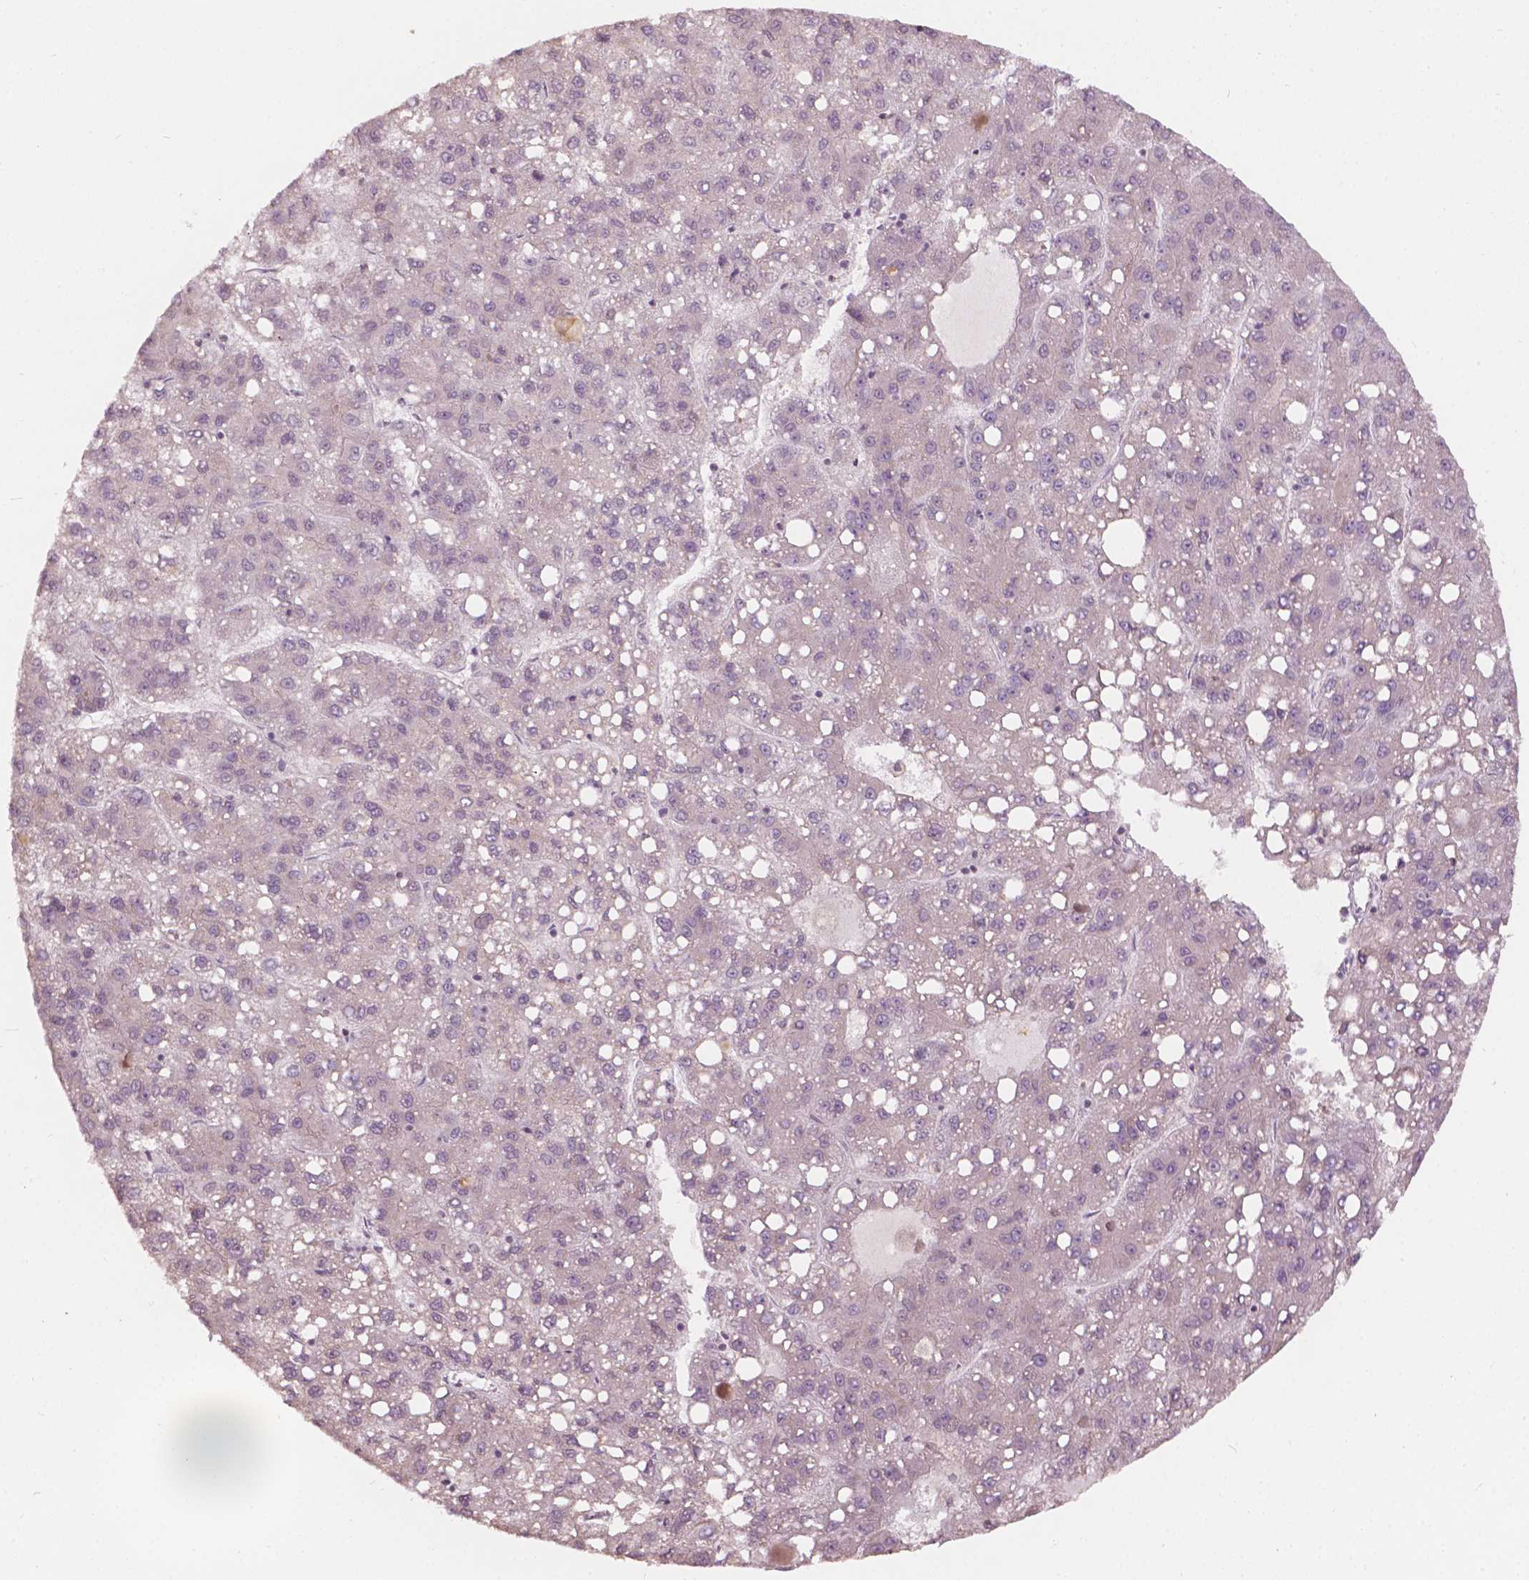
{"staining": {"intensity": "negative", "quantity": "none", "location": "none"}, "tissue": "liver cancer", "cell_type": "Tumor cells", "image_type": "cancer", "snomed": [{"axis": "morphology", "description": "Carcinoma, Hepatocellular, NOS"}, {"axis": "topography", "description": "Liver"}], "caption": "A photomicrograph of human liver cancer (hepatocellular carcinoma) is negative for staining in tumor cells.", "gene": "NOS1AP", "patient": {"sex": "female", "age": 82}}